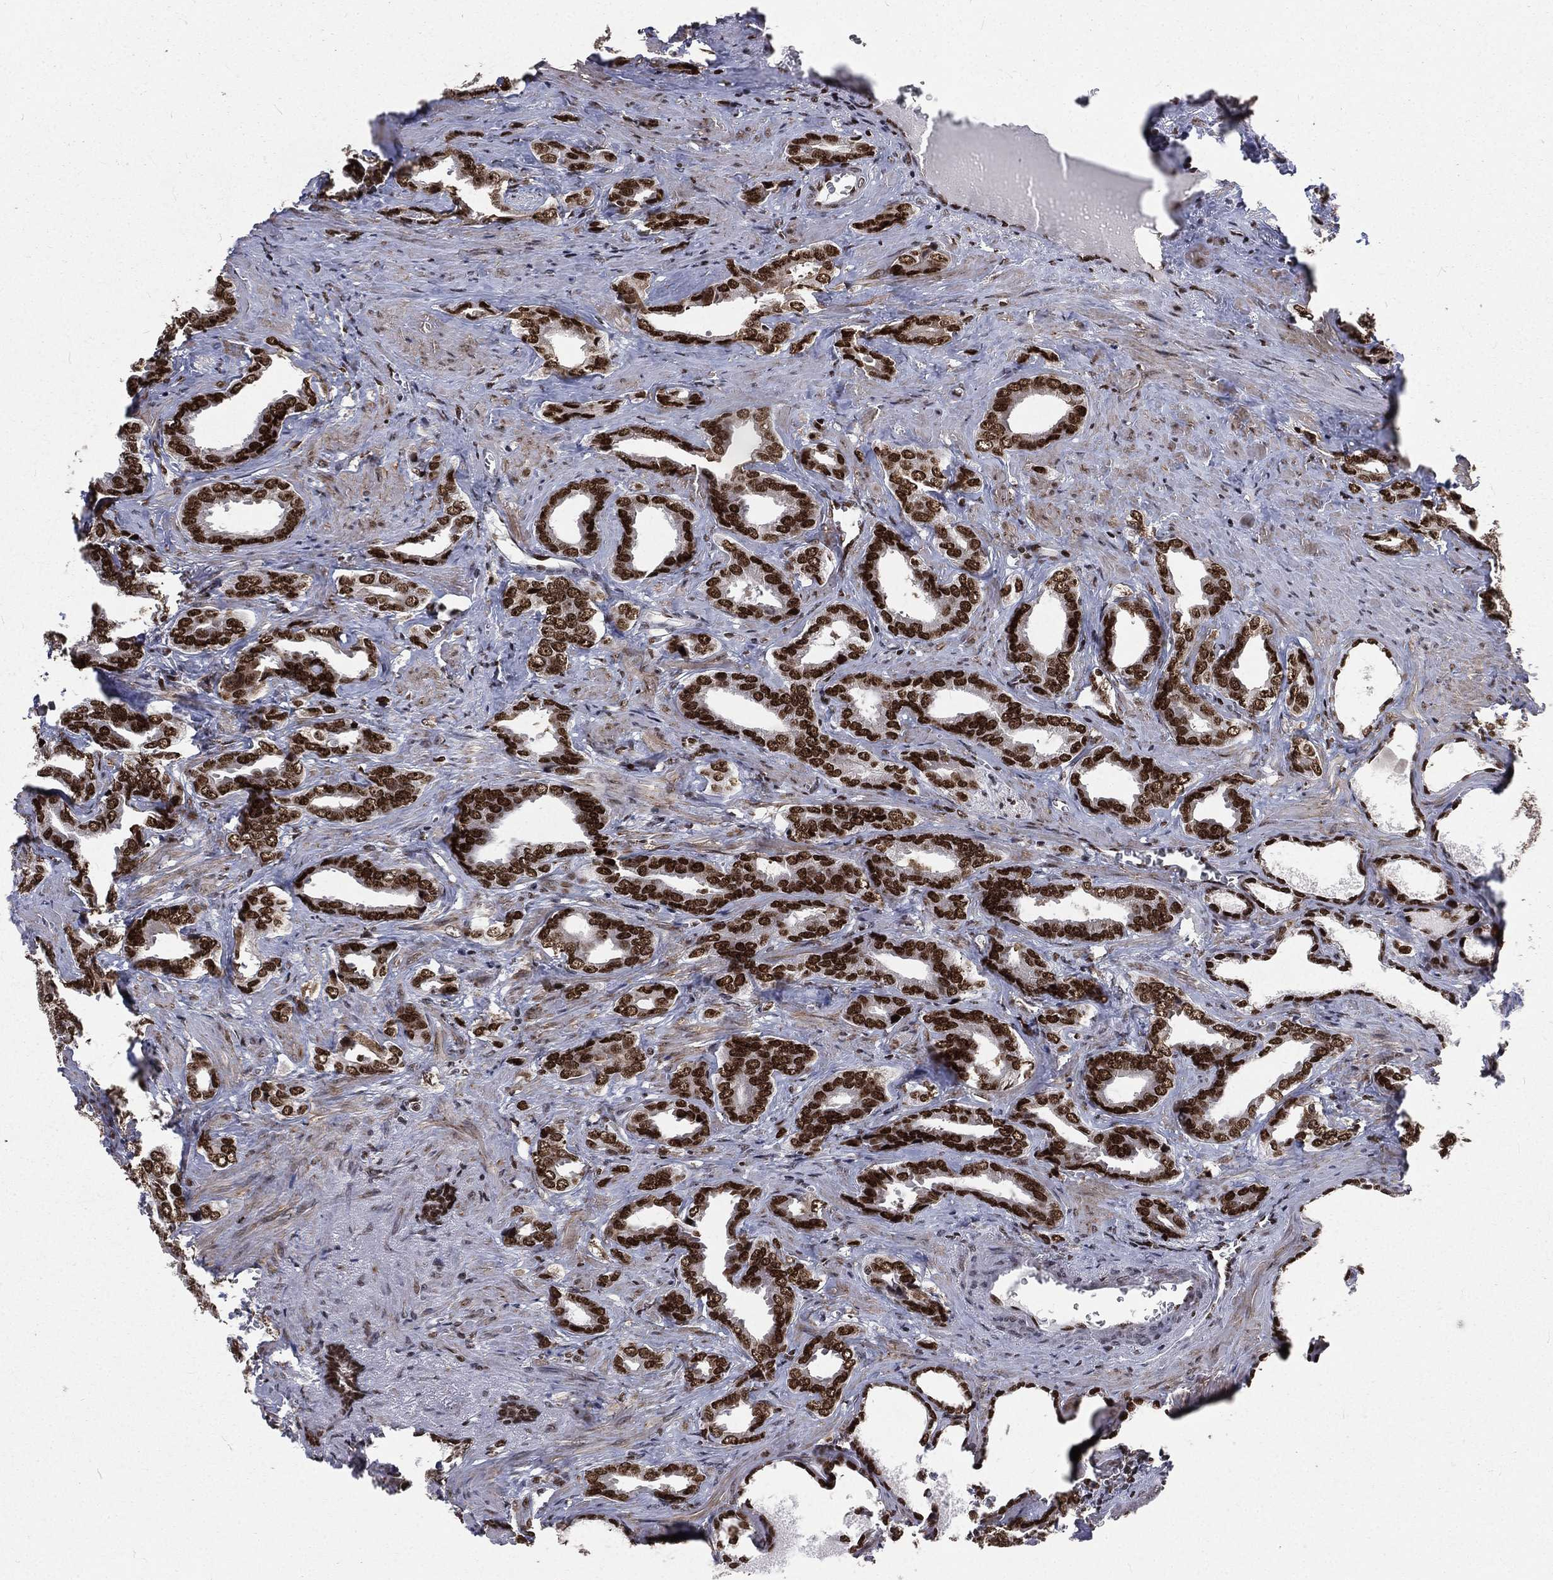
{"staining": {"intensity": "strong", "quantity": ">75%", "location": "nuclear"}, "tissue": "prostate cancer", "cell_type": "Tumor cells", "image_type": "cancer", "snomed": [{"axis": "morphology", "description": "Adenocarcinoma, NOS"}, {"axis": "topography", "description": "Prostate"}], "caption": "A photomicrograph showing strong nuclear staining in about >75% of tumor cells in adenocarcinoma (prostate), as visualized by brown immunohistochemical staining.", "gene": "POLB", "patient": {"sex": "male", "age": 66}}